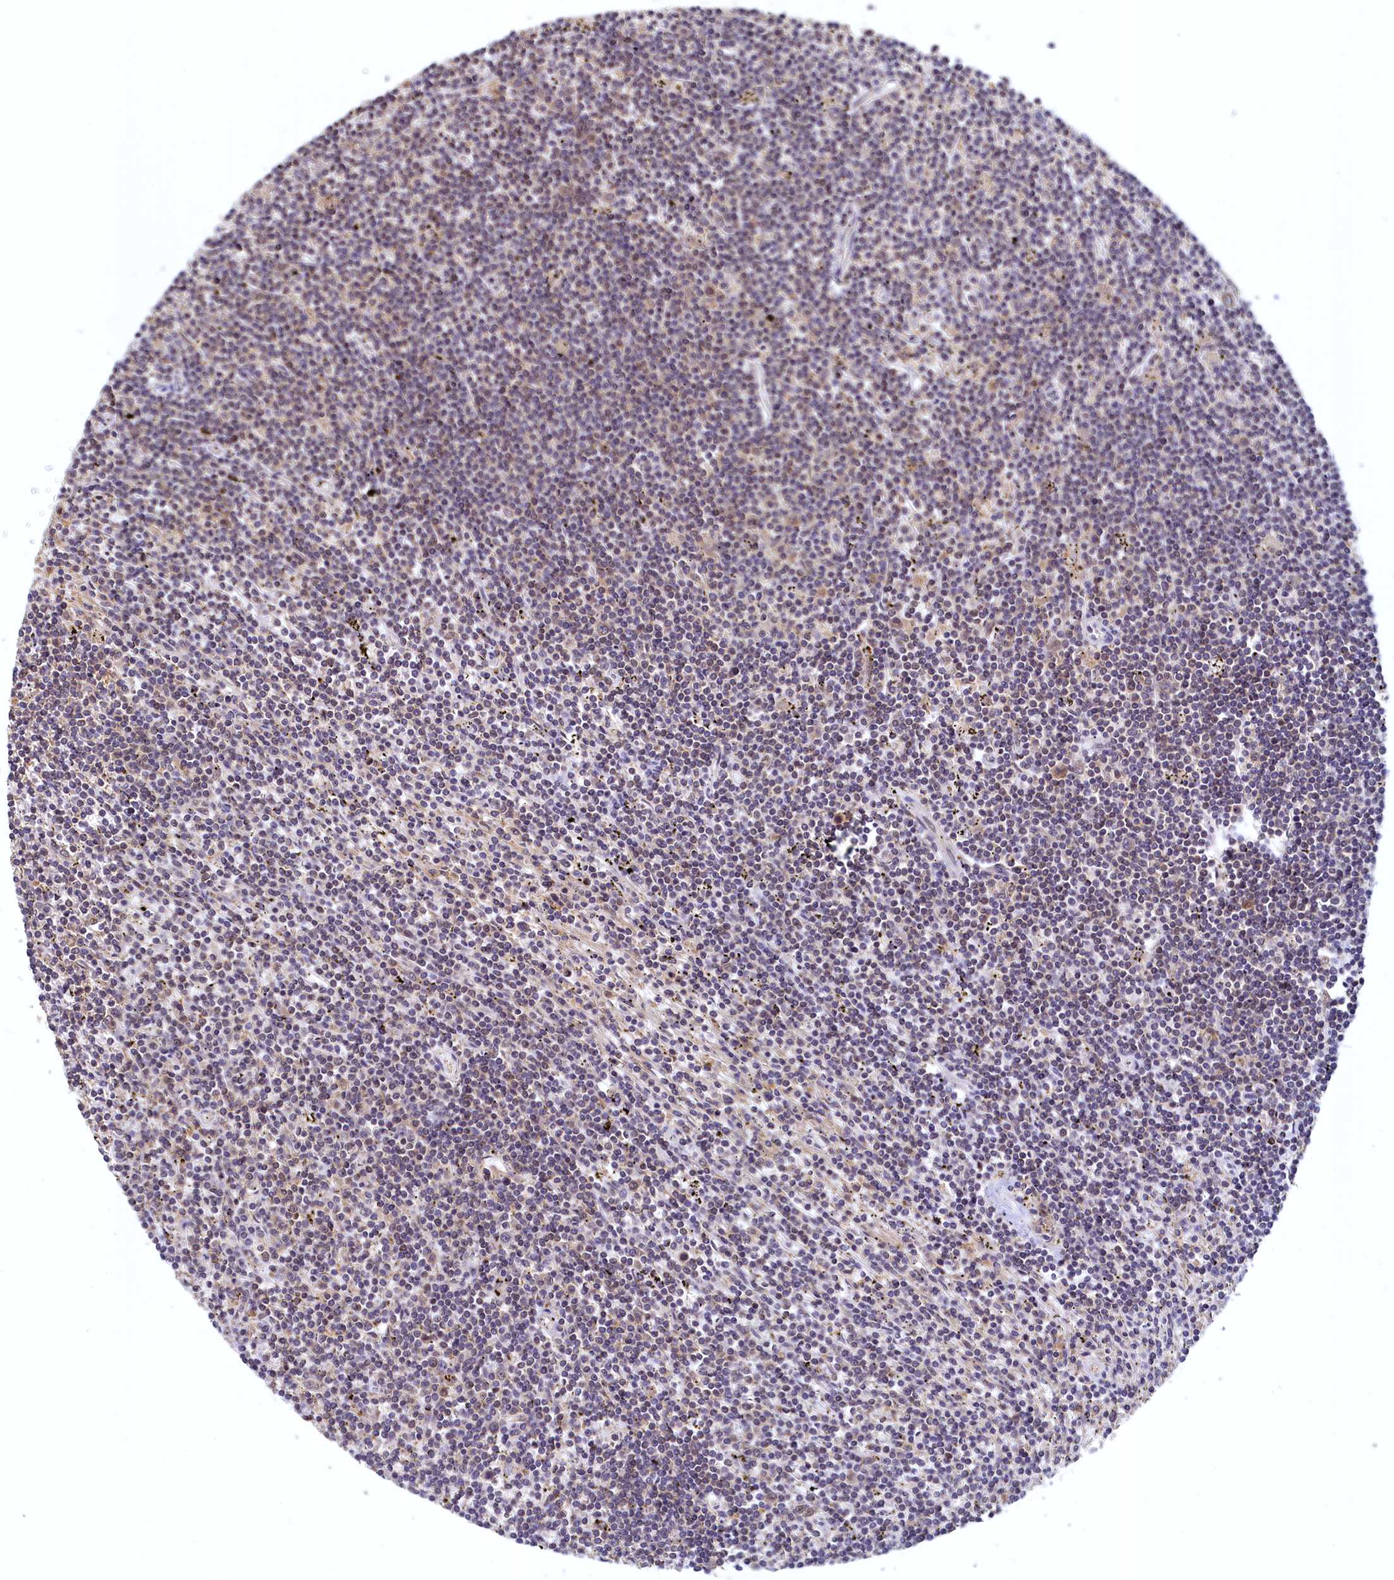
{"staining": {"intensity": "weak", "quantity": "<25%", "location": "cytoplasmic/membranous"}, "tissue": "lymphoma", "cell_type": "Tumor cells", "image_type": "cancer", "snomed": [{"axis": "morphology", "description": "Malignant lymphoma, non-Hodgkin's type, Low grade"}, {"axis": "topography", "description": "Spleen"}], "caption": "DAB (3,3'-diaminobenzidine) immunohistochemical staining of human malignant lymphoma, non-Hodgkin's type (low-grade) exhibits no significant positivity in tumor cells.", "gene": "PAAF1", "patient": {"sex": "male", "age": 76}}